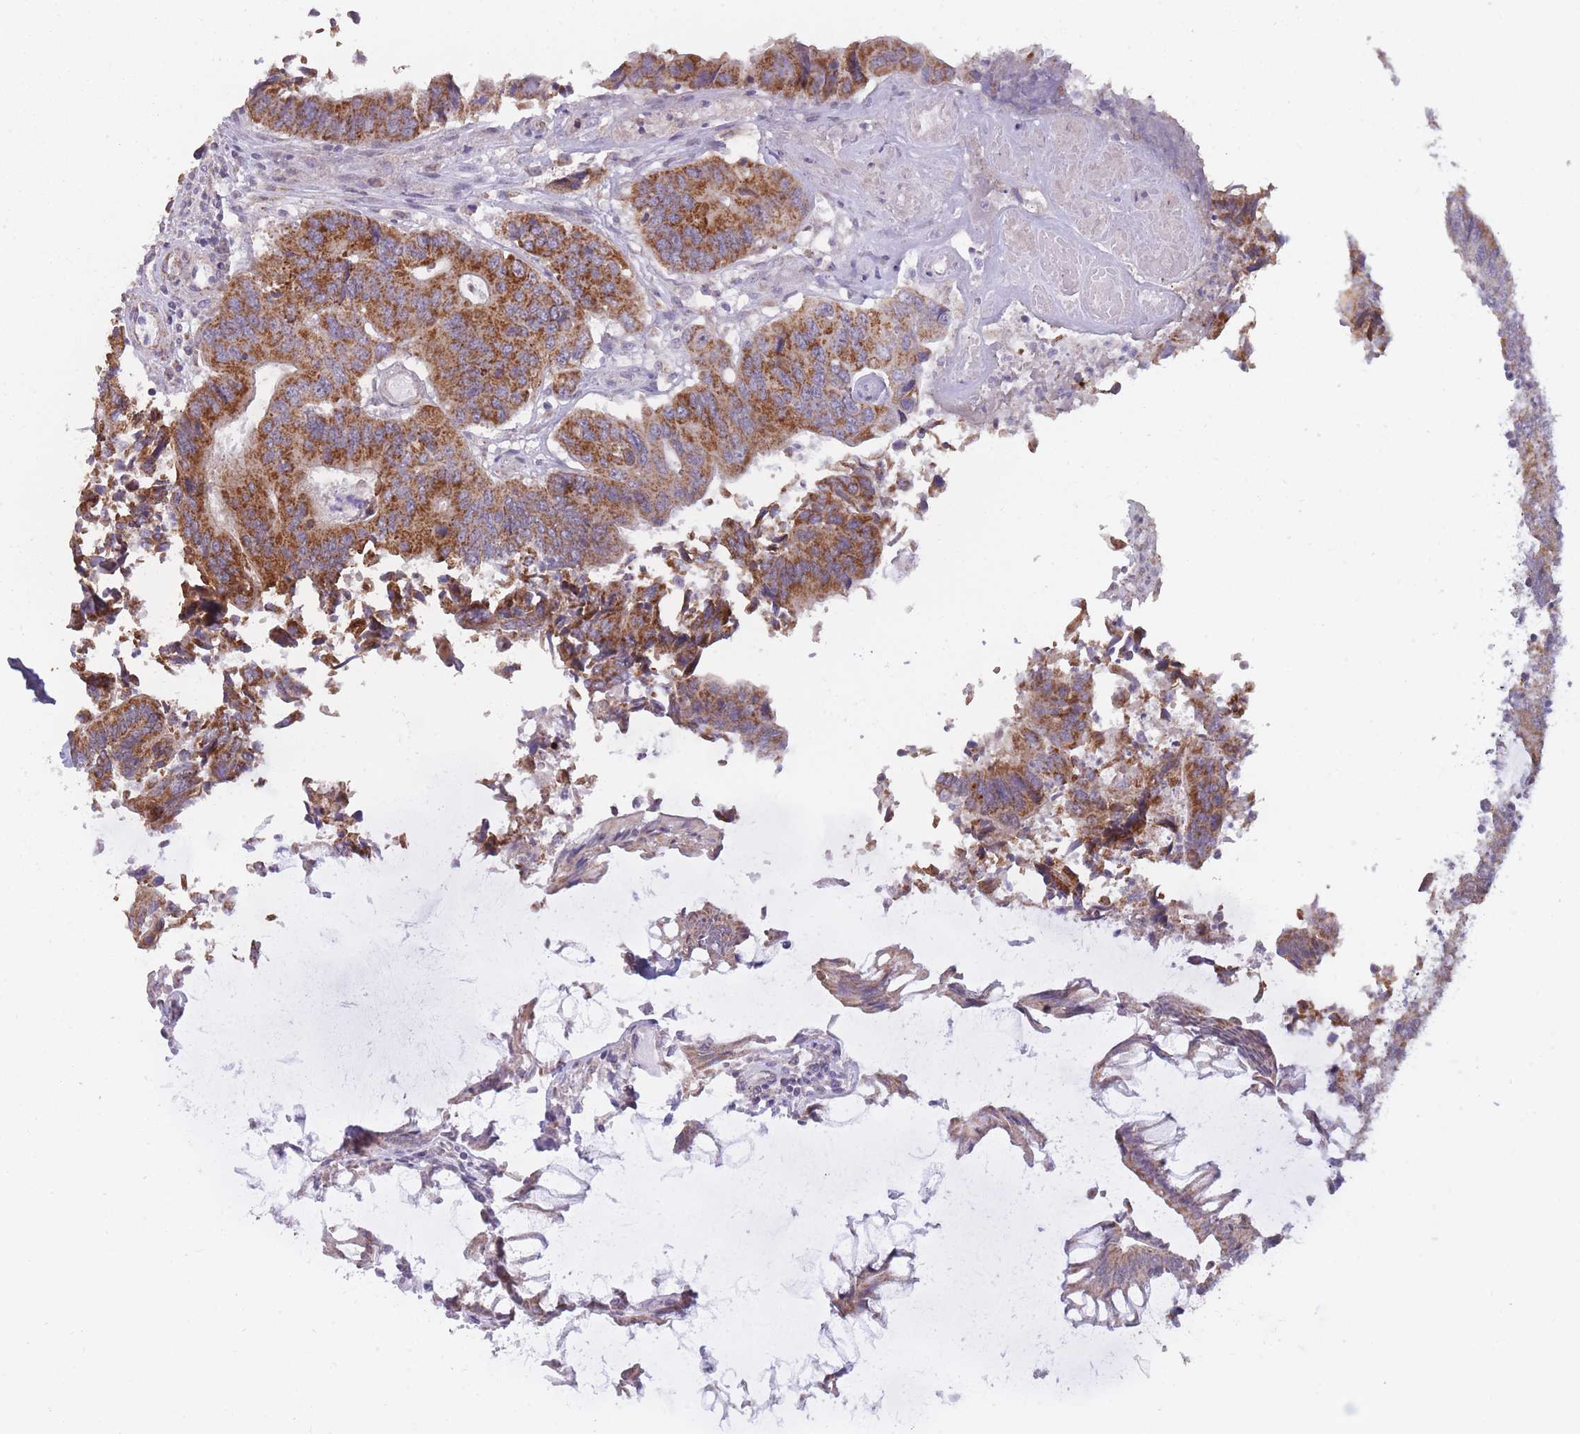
{"staining": {"intensity": "moderate", "quantity": ">75%", "location": "cytoplasmic/membranous"}, "tissue": "colorectal cancer", "cell_type": "Tumor cells", "image_type": "cancer", "snomed": [{"axis": "morphology", "description": "Adenocarcinoma, NOS"}, {"axis": "topography", "description": "Colon"}], "caption": "Colorectal adenocarcinoma stained with DAB (3,3'-diaminobenzidine) immunohistochemistry demonstrates medium levels of moderate cytoplasmic/membranous positivity in approximately >75% of tumor cells. (Brightfield microscopy of DAB IHC at high magnification).", "gene": "MRPS18C", "patient": {"sex": "female", "age": 67}}